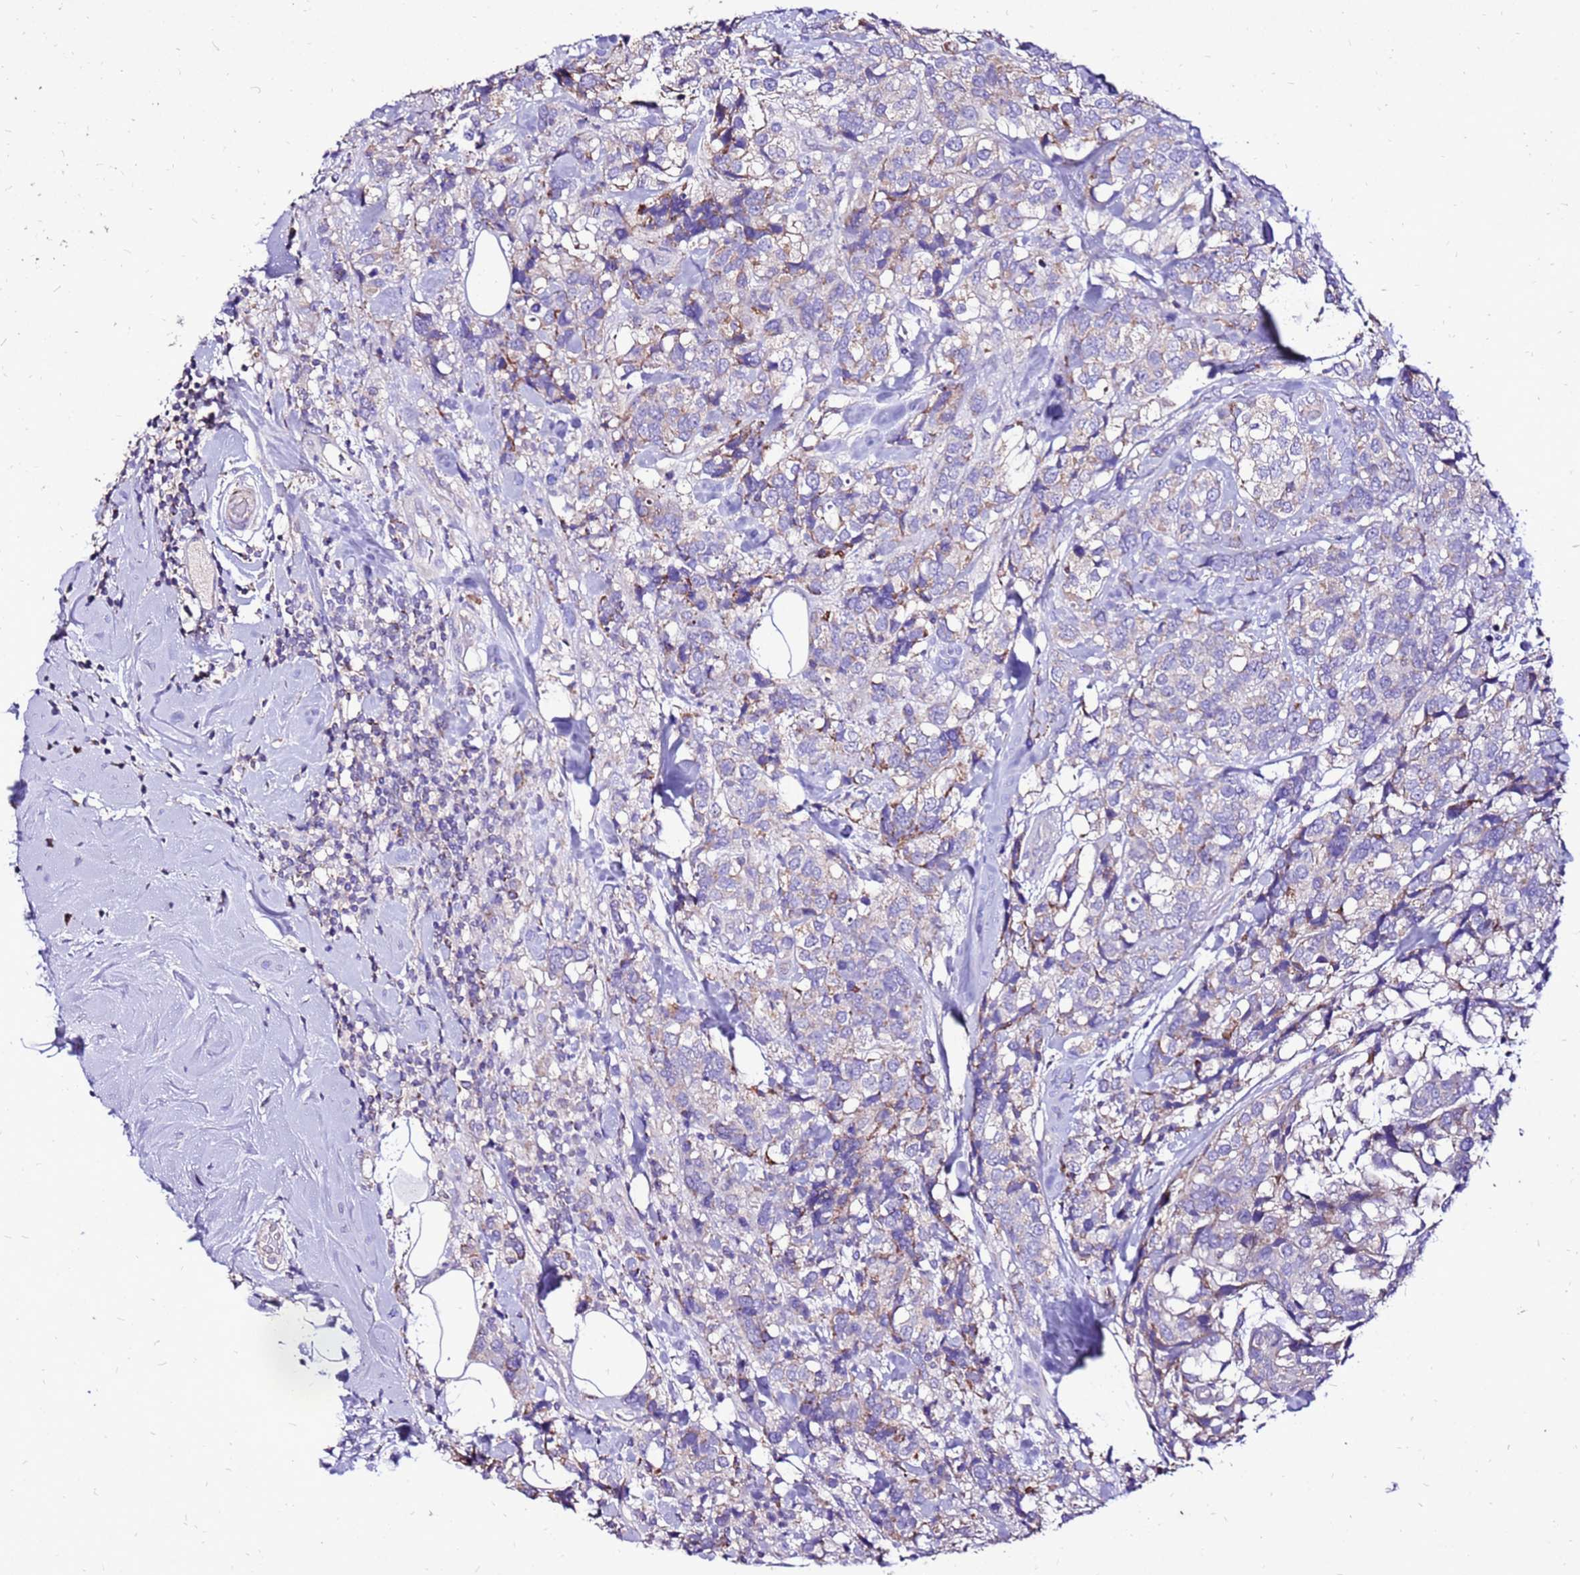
{"staining": {"intensity": "weak", "quantity": "<25%", "location": "cytoplasmic/membranous"}, "tissue": "breast cancer", "cell_type": "Tumor cells", "image_type": "cancer", "snomed": [{"axis": "morphology", "description": "Lobular carcinoma"}, {"axis": "topography", "description": "Breast"}], "caption": "This is an IHC micrograph of breast cancer. There is no expression in tumor cells.", "gene": "TMEM106C", "patient": {"sex": "female", "age": 59}}